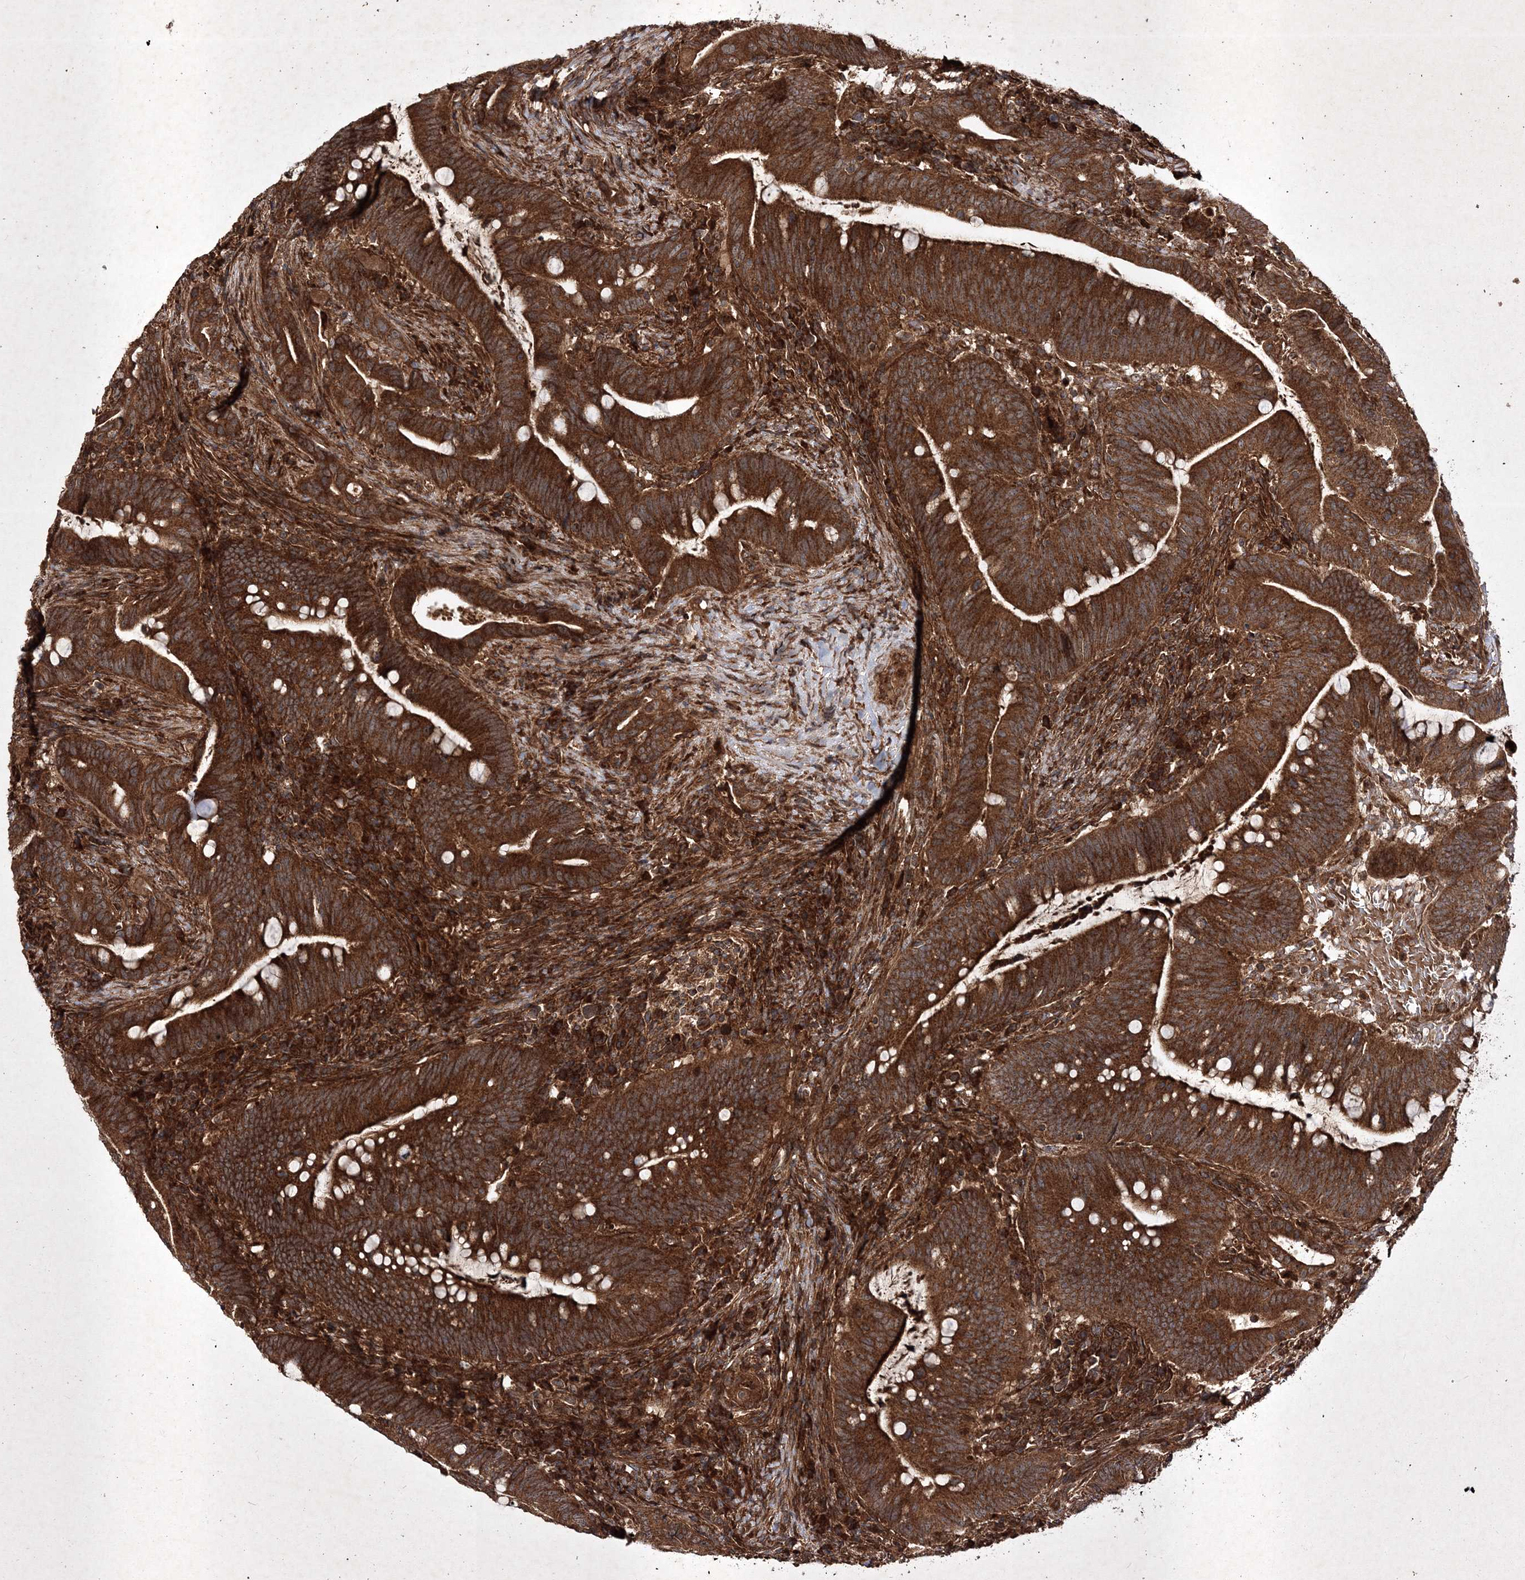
{"staining": {"intensity": "strong", "quantity": ">75%", "location": "cytoplasmic/membranous"}, "tissue": "colorectal cancer", "cell_type": "Tumor cells", "image_type": "cancer", "snomed": [{"axis": "morphology", "description": "Adenocarcinoma, NOS"}, {"axis": "topography", "description": "Colon"}], "caption": "Strong cytoplasmic/membranous protein staining is seen in about >75% of tumor cells in adenocarcinoma (colorectal). (DAB (3,3'-diaminobenzidine) IHC, brown staining for protein, blue staining for nuclei).", "gene": "DNAJC13", "patient": {"sex": "female", "age": 66}}